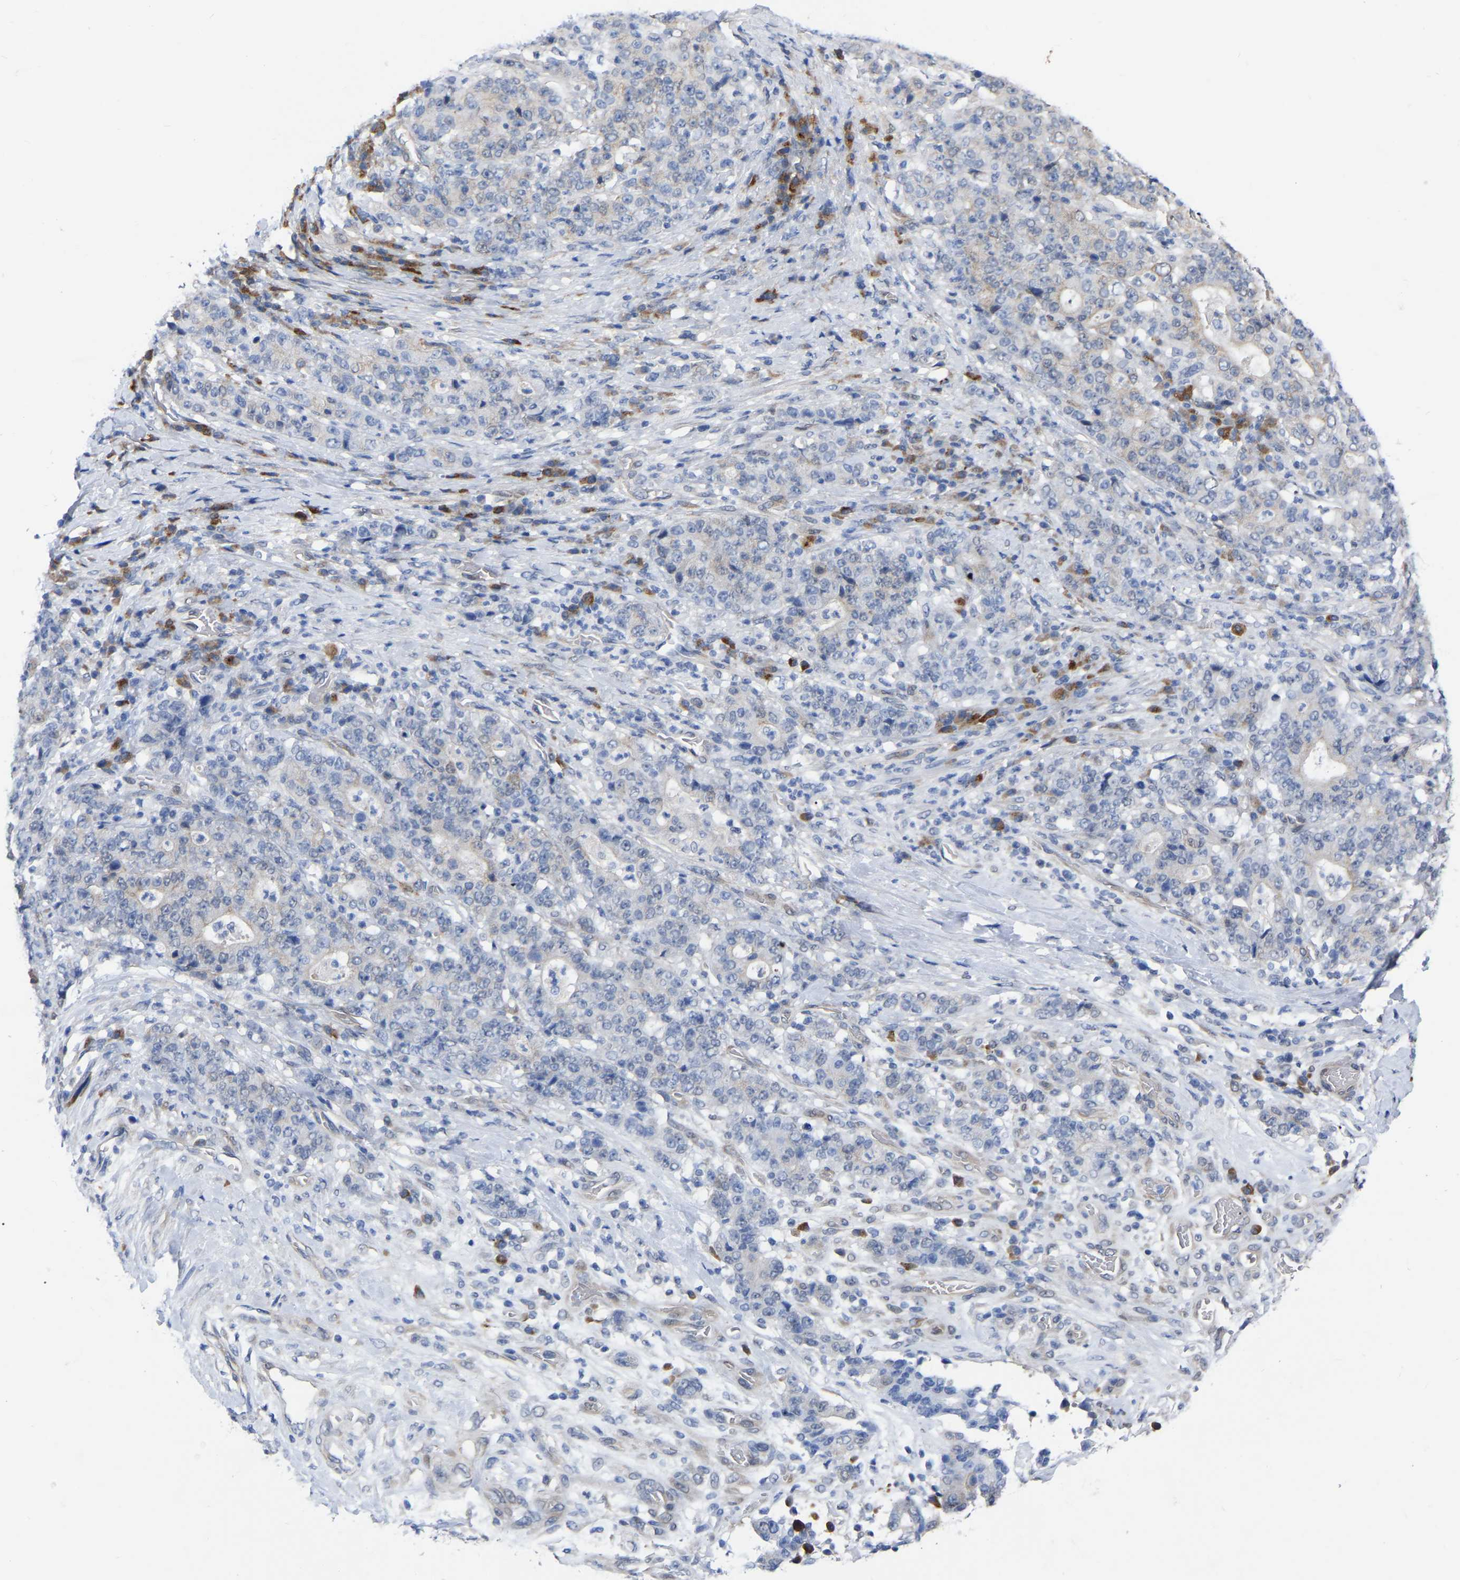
{"staining": {"intensity": "negative", "quantity": "none", "location": "none"}, "tissue": "stomach cancer", "cell_type": "Tumor cells", "image_type": "cancer", "snomed": [{"axis": "morphology", "description": "Normal tissue, NOS"}, {"axis": "morphology", "description": "Adenocarcinoma, NOS"}, {"axis": "topography", "description": "Stomach, upper"}, {"axis": "topography", "description": "Stomach"}], "caption": "The immunohistochemistry histopathology image has no significant positivity in tumor cells of adenocarcinoma (stomach) tissue.", "gene": "UBE4B", "patient": {"sex": "male", "age": 59}}